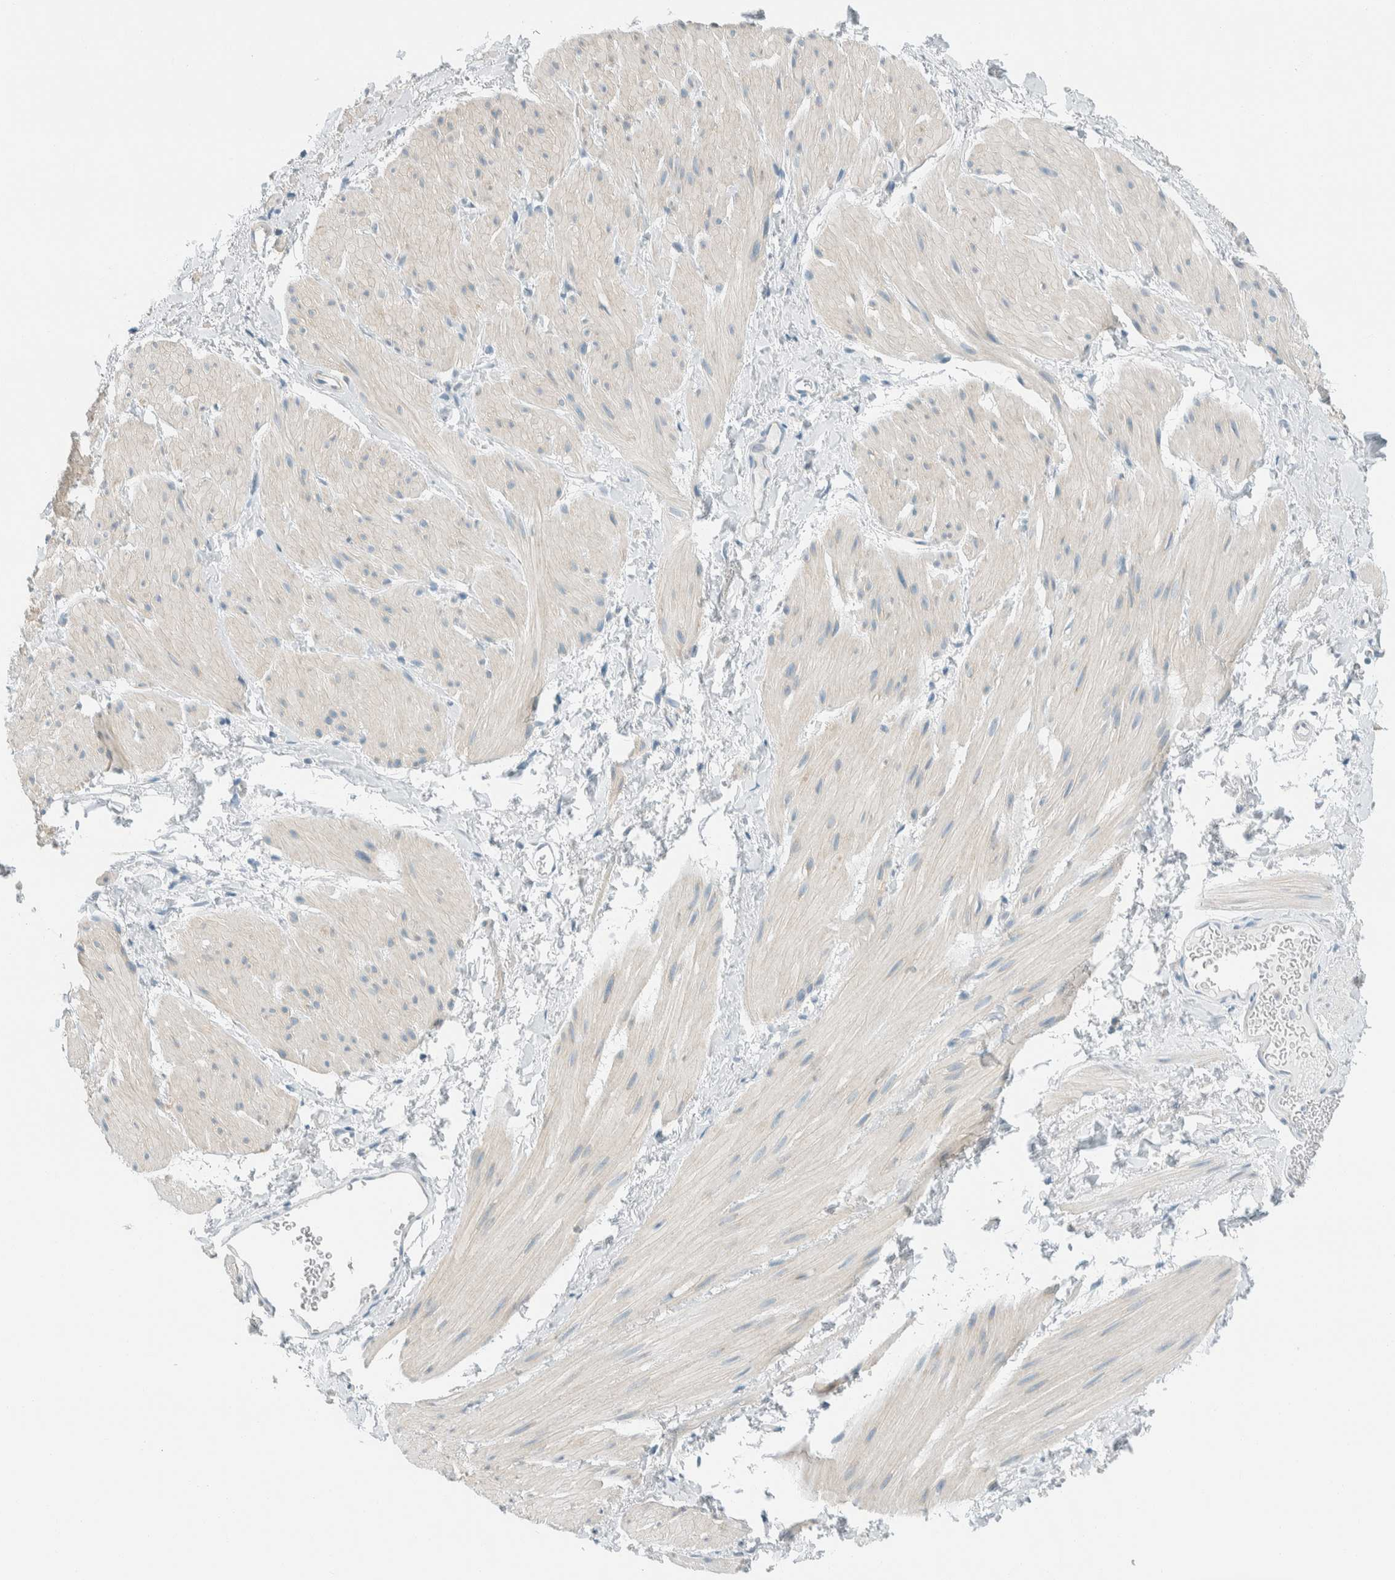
{"staining": {"intensity": "negative", "quantity": "none", "location": "none"}, "tissue": "smooth muscle", "cell_type": "Smooth muscle cells", "image_type": "normal", "snomed": [{"axis": "morphology", "description": "Normal tissue, NOS"}, {"axis": "topography", "description": "Smooth muscle"}], "caption": "This histopathology image is of unremarkable smooth muscle stained with immunohistochemistry to label a protein in brown with the nuclei are counter-stained blue. There is no staining in smooth muscle cells. The staining is performed using DAB brown chromogen with nuclei counter-stained in using hematoxylin.", "gene": "AARSD1", "patient": {"sex": "male", "age": 16}}